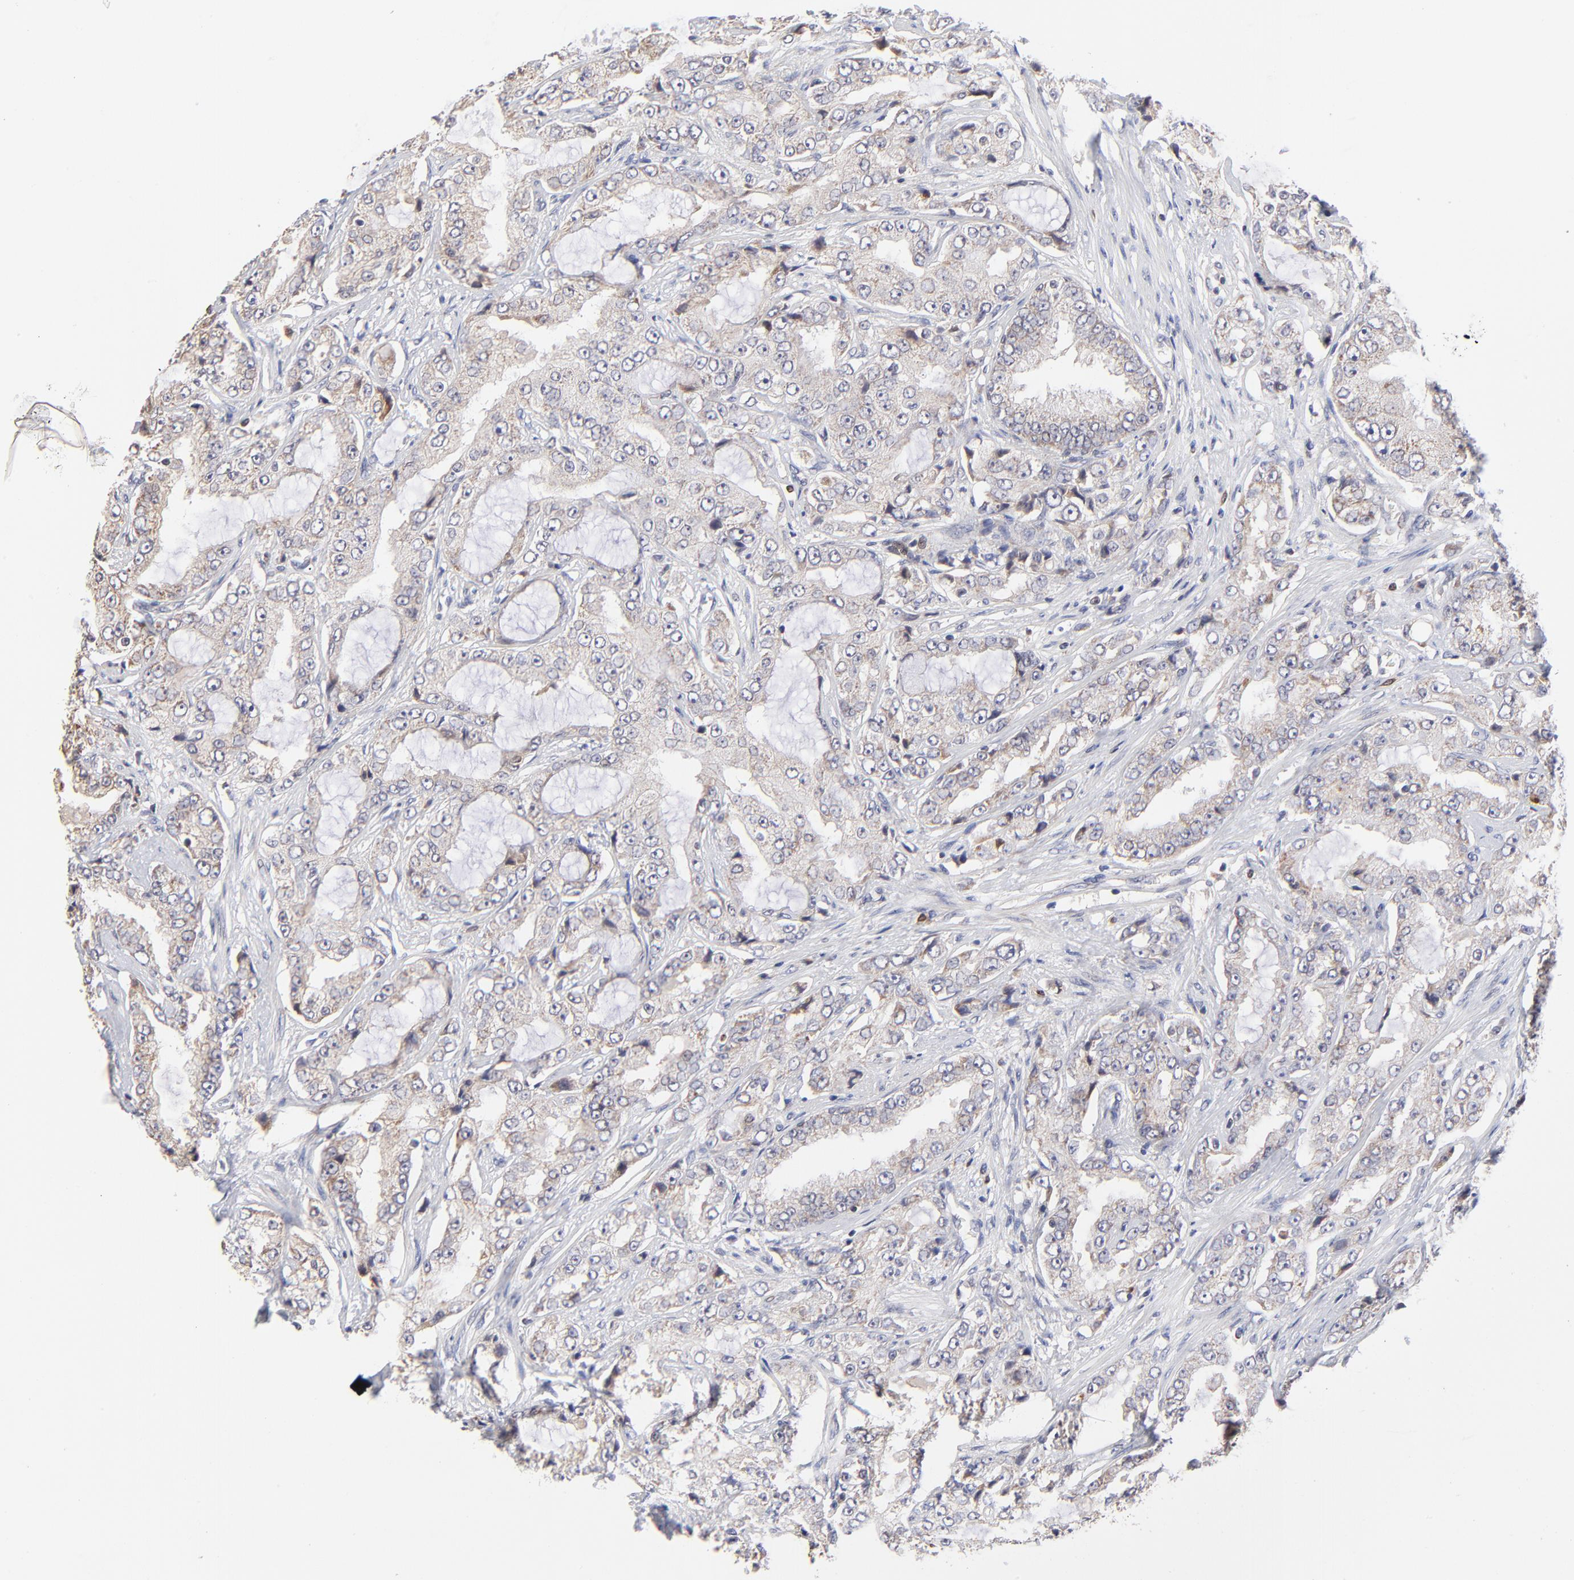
{"staining": {"intensity": "weak", "quantity": "<25%", "location": "cytoplasmic/membranous"}, "tissue": "prostate cancer", "cell_type": "Tumor cells", "image_type": "cancer", "snomed": [{"axis": "morphology", "description": "Adenocarcinoma, High grade"}, {"axis": "topography", "description": "Prostate"}], "caption": "Immunohistochemistry photomicrograph of human prostate cancer stained for a protein (brown), which reveals no expression in tumor cells.", "gene": "FBXL12", "patient": {"sex": "male", "age": 73}}